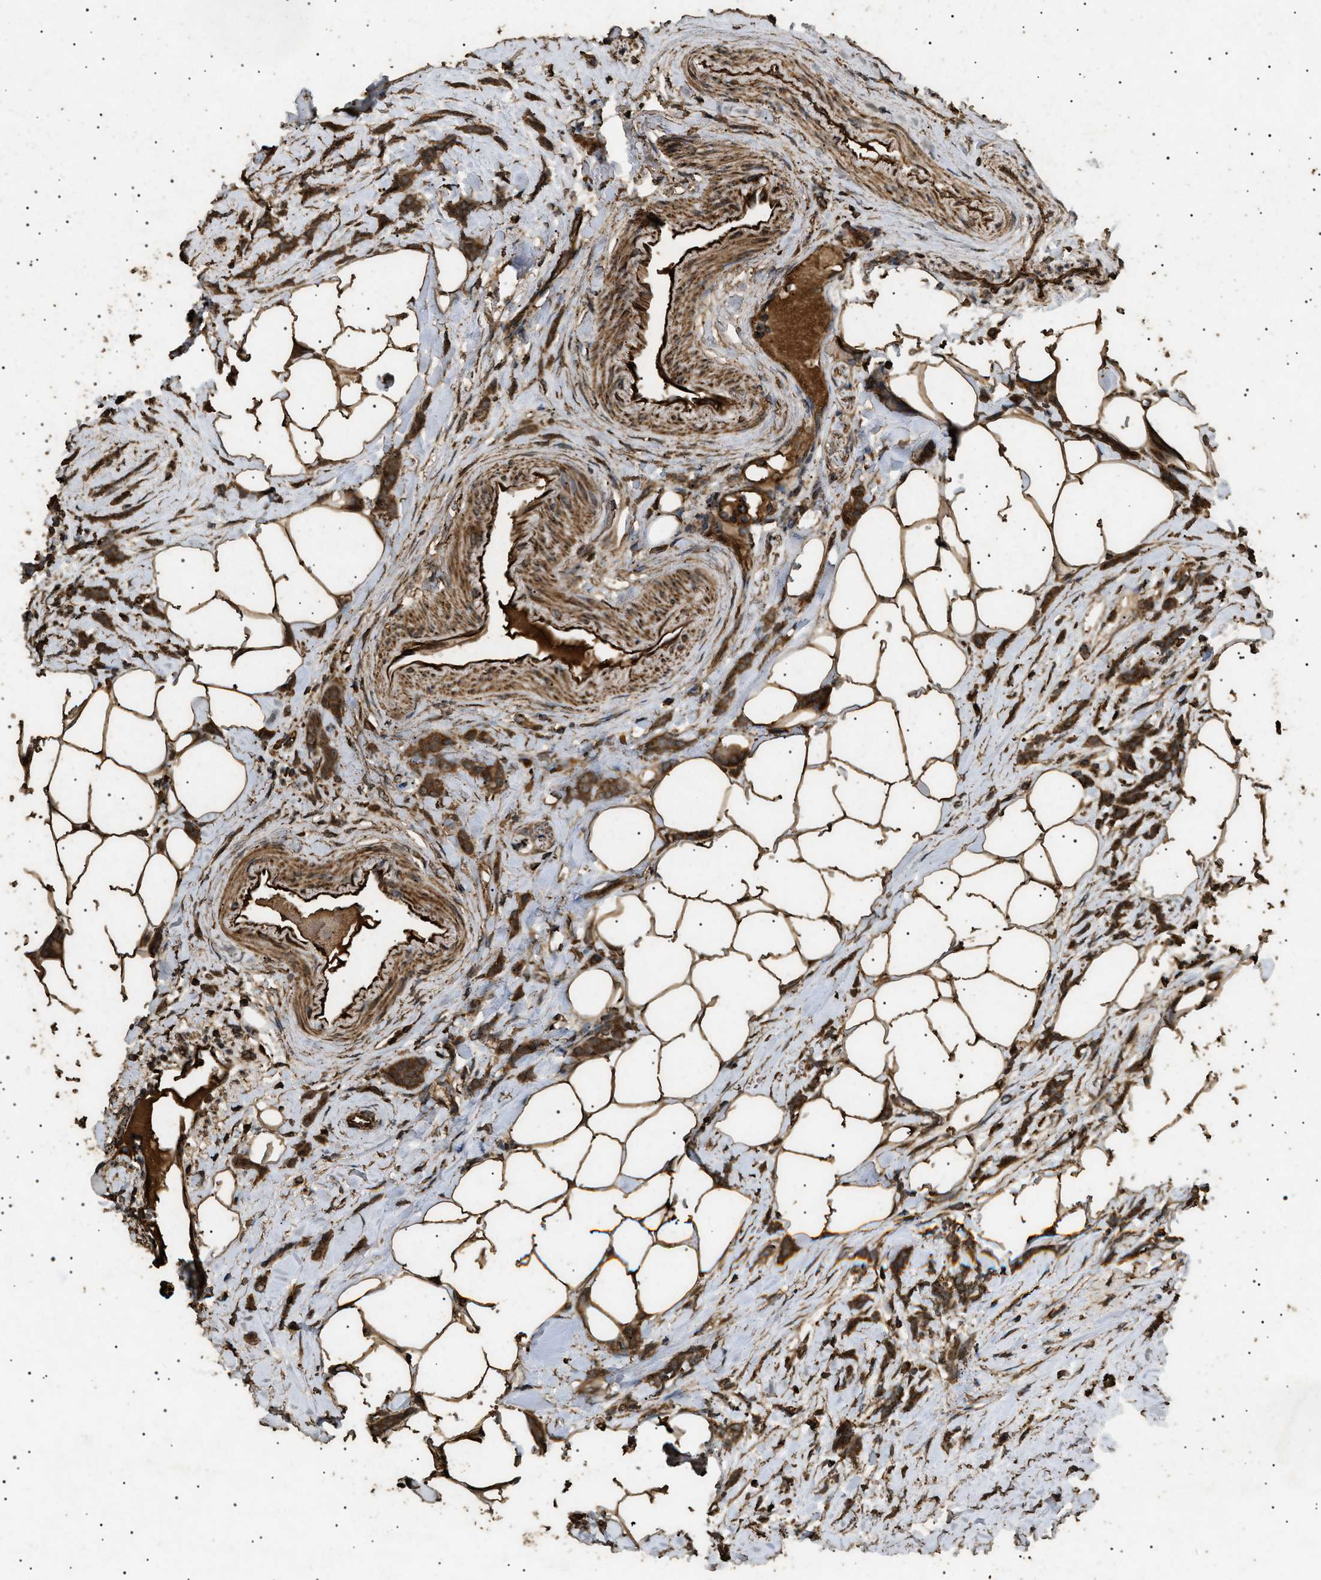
{"staining": {"intensity": "strong", "quantity": ">75%", "location": "cytoplasmic/membranous"}, "tissue": "breast cancer", "cell_type": "Tumor cells", "image_type": "cancer", "snomed": [{"axis": "morphology", "description": "Lobular carcinoma, in situ"}, {"axis": "morphology", "description": "Lobular carcinoma"}, {"axis": "topography", "description": "Breast"}], "caption": "Immunohistochemistry (IHC) (DAB) staining of human breast cancer (lobular carcinoma in situ) shows strong cytoplasmic/membranous protein positivity in about >75% of tumor cells. The staining was performed using DAB (3,3'-diaminobenzidine), with brown indicating positive protein expression. Nuclei are stained blue with hematoxylin.", "gene": "CYRIA", "patient": {"sex": "female", "age": 41}}